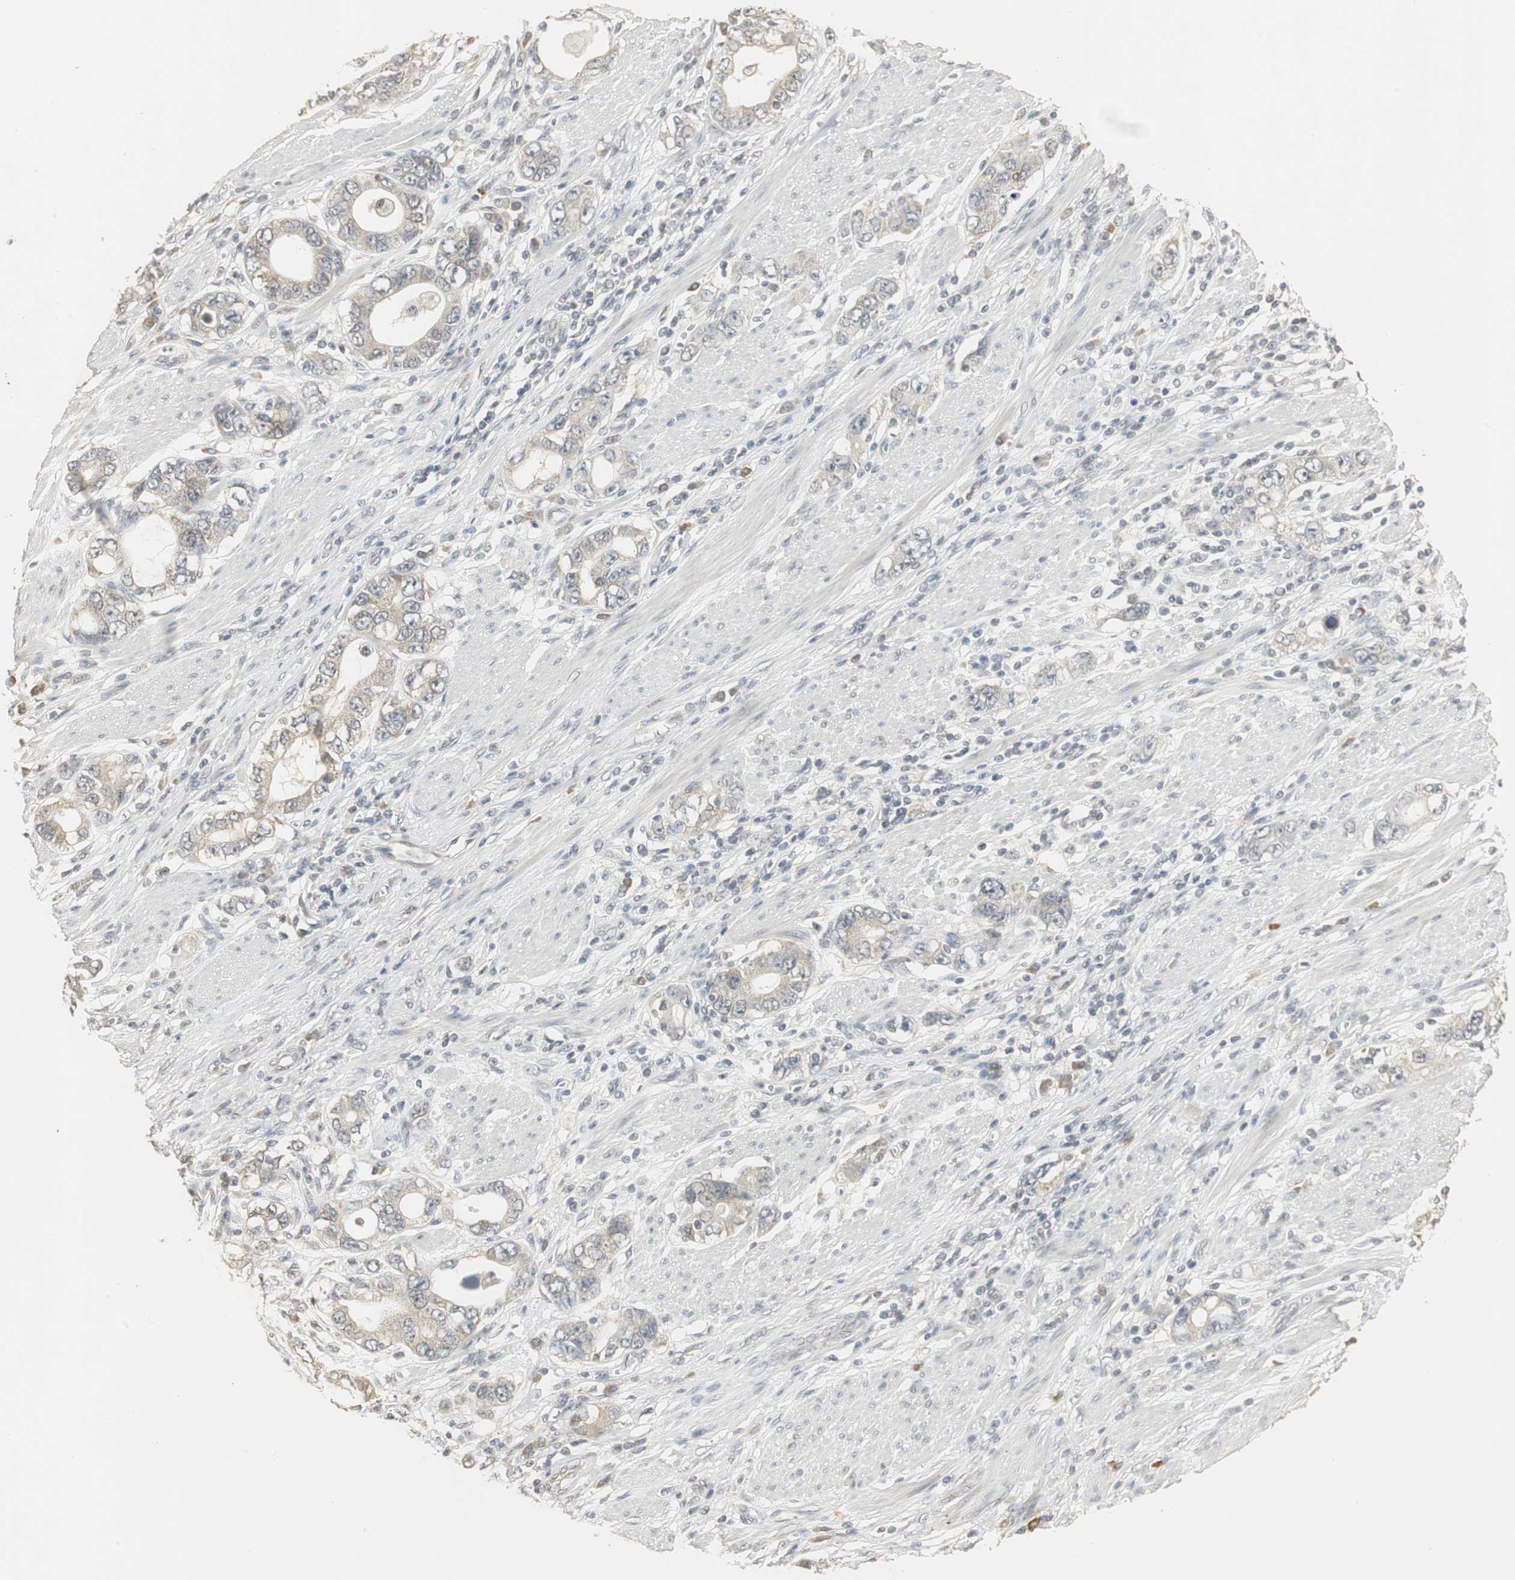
{"staining": {"intensity": "weak", "quantity": "25%-75%", "location": "cytoplasmic/membranous"}, "tissue": "stomach cancer", "cell_type": "Tumor cells", "image_type": "cancer", "snomed": [{"axis": "morphology", "description": "Adenocarcinoma, NOS"}, {"axis": "topography", "description": "Stomach, lower"}], "caption": "There is low levels of weak cytoplasmic/membranous staining in tumor cells of stomach cancer (adenocarcinoma), as demonstrated by immunohistochemical staining (brown color).", "gene": "ELOA", "patient": {"sex": "female", "age": 93}}